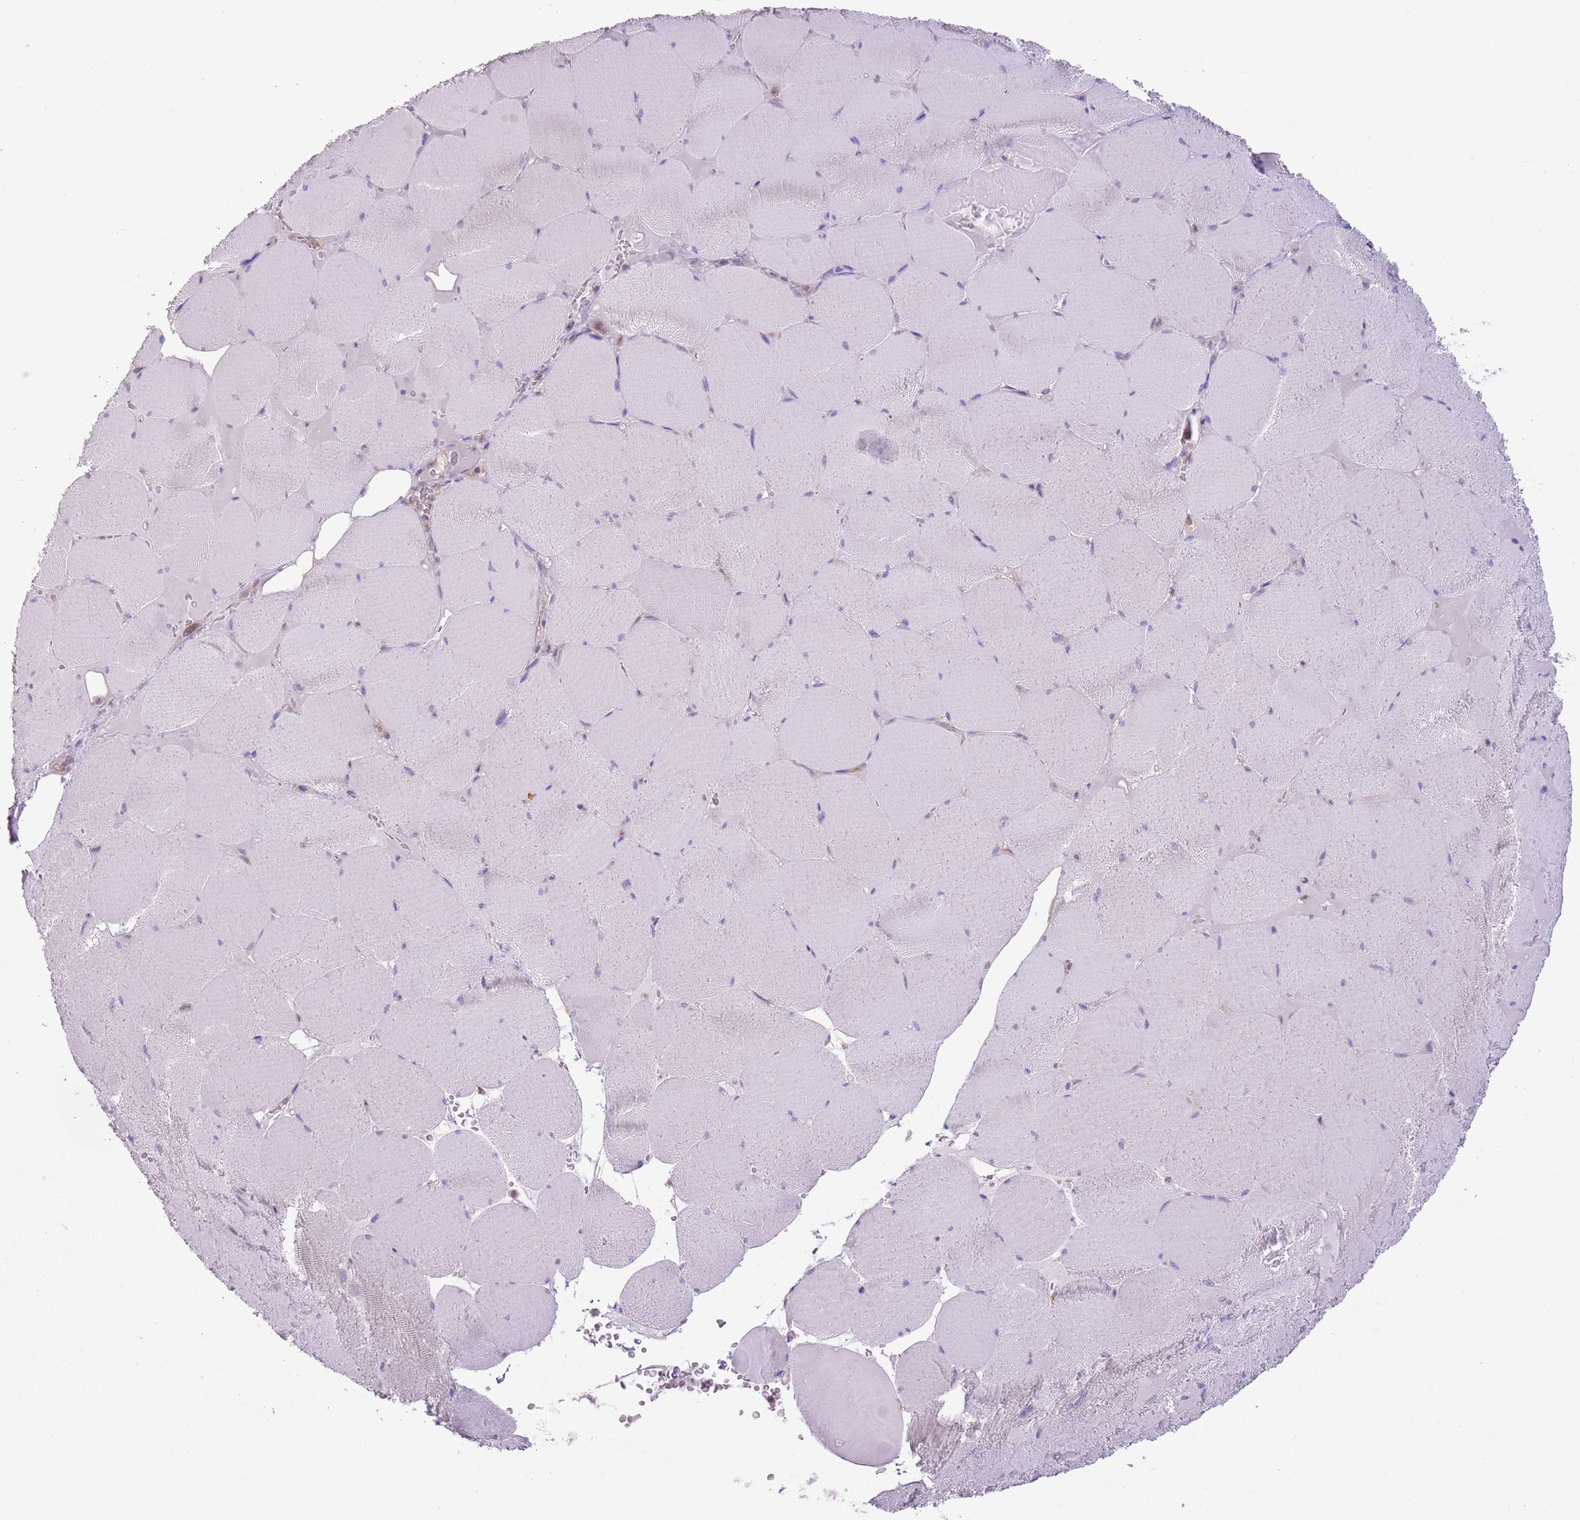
{"staining": {"intensity": "negative", "quantity": "none", "location": "none"}, "tissue": "skeletal muscle", "cell_type": "Myocytes", "image_type": "normal", "snomed": [{"axis": "morphology", "description": "Normal tissue, NOS"}, {"axis": "topography", "description": "Skeletal muscle"}, {"axis": "topography", "description": "Head-Neck"}], "caption": "DAB (3,3'-diaminobenzidine) immunohistochemical staining of unremarkable skeletal muscle exhibits no significant expression in myocytes.", "gene": "COPE", "patient": {"sex": "male", "age": 66}}